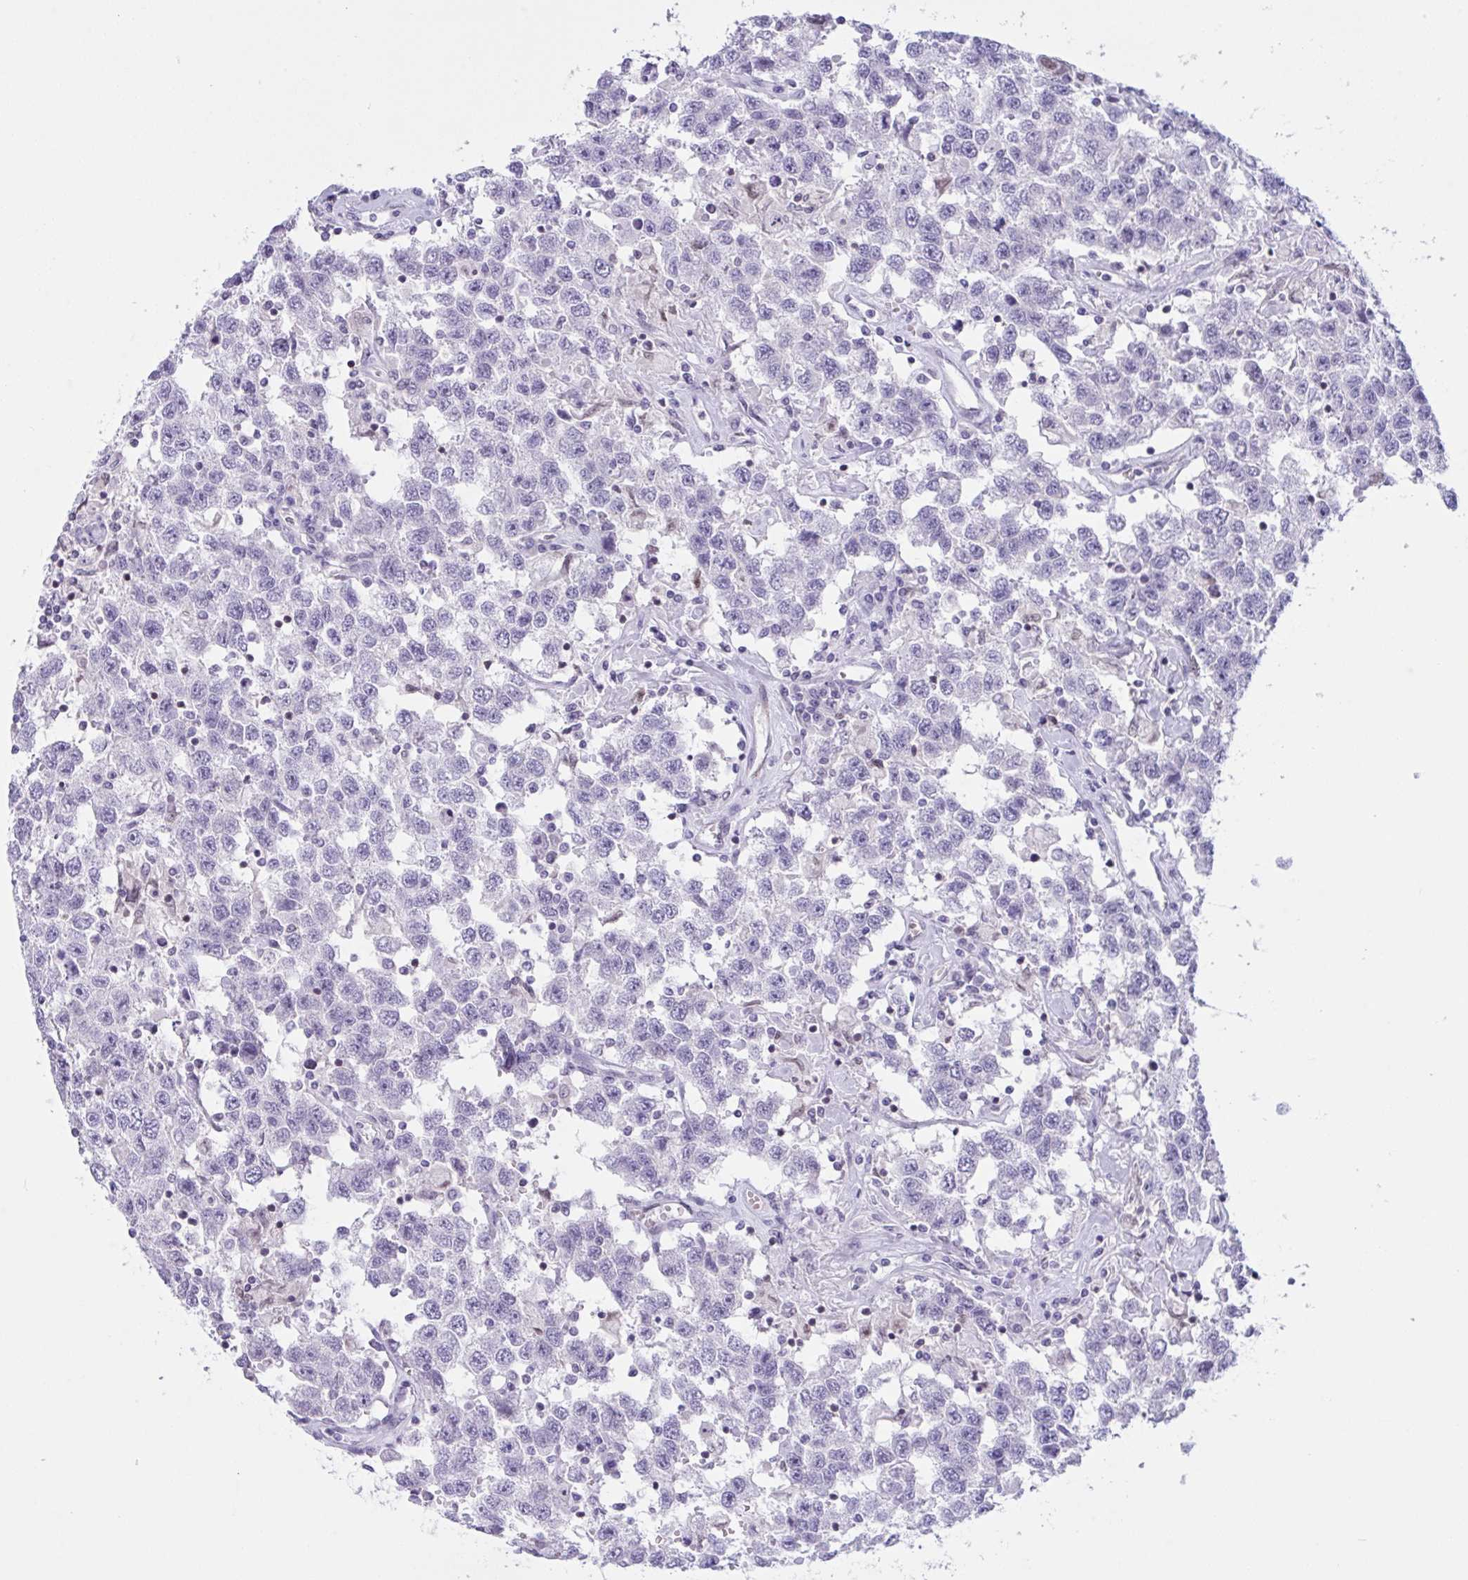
{"staining": {"intensity": "negative", "quantity": "none", "location": "none"}, "tissue": "testis cancer", "cell_type": "Tumor cells", "image_type": "cancer", "snomed": [{"axis": "morphology", "description": "Seminoma, NOS"}, {"axis": "topography", "description": "Testis"}], "caption": "The micrograph reveals no significant positivity in tumor cells of testis cancer.", "gene": "TANK", "patient": {"sex": "male", "age": 41}}